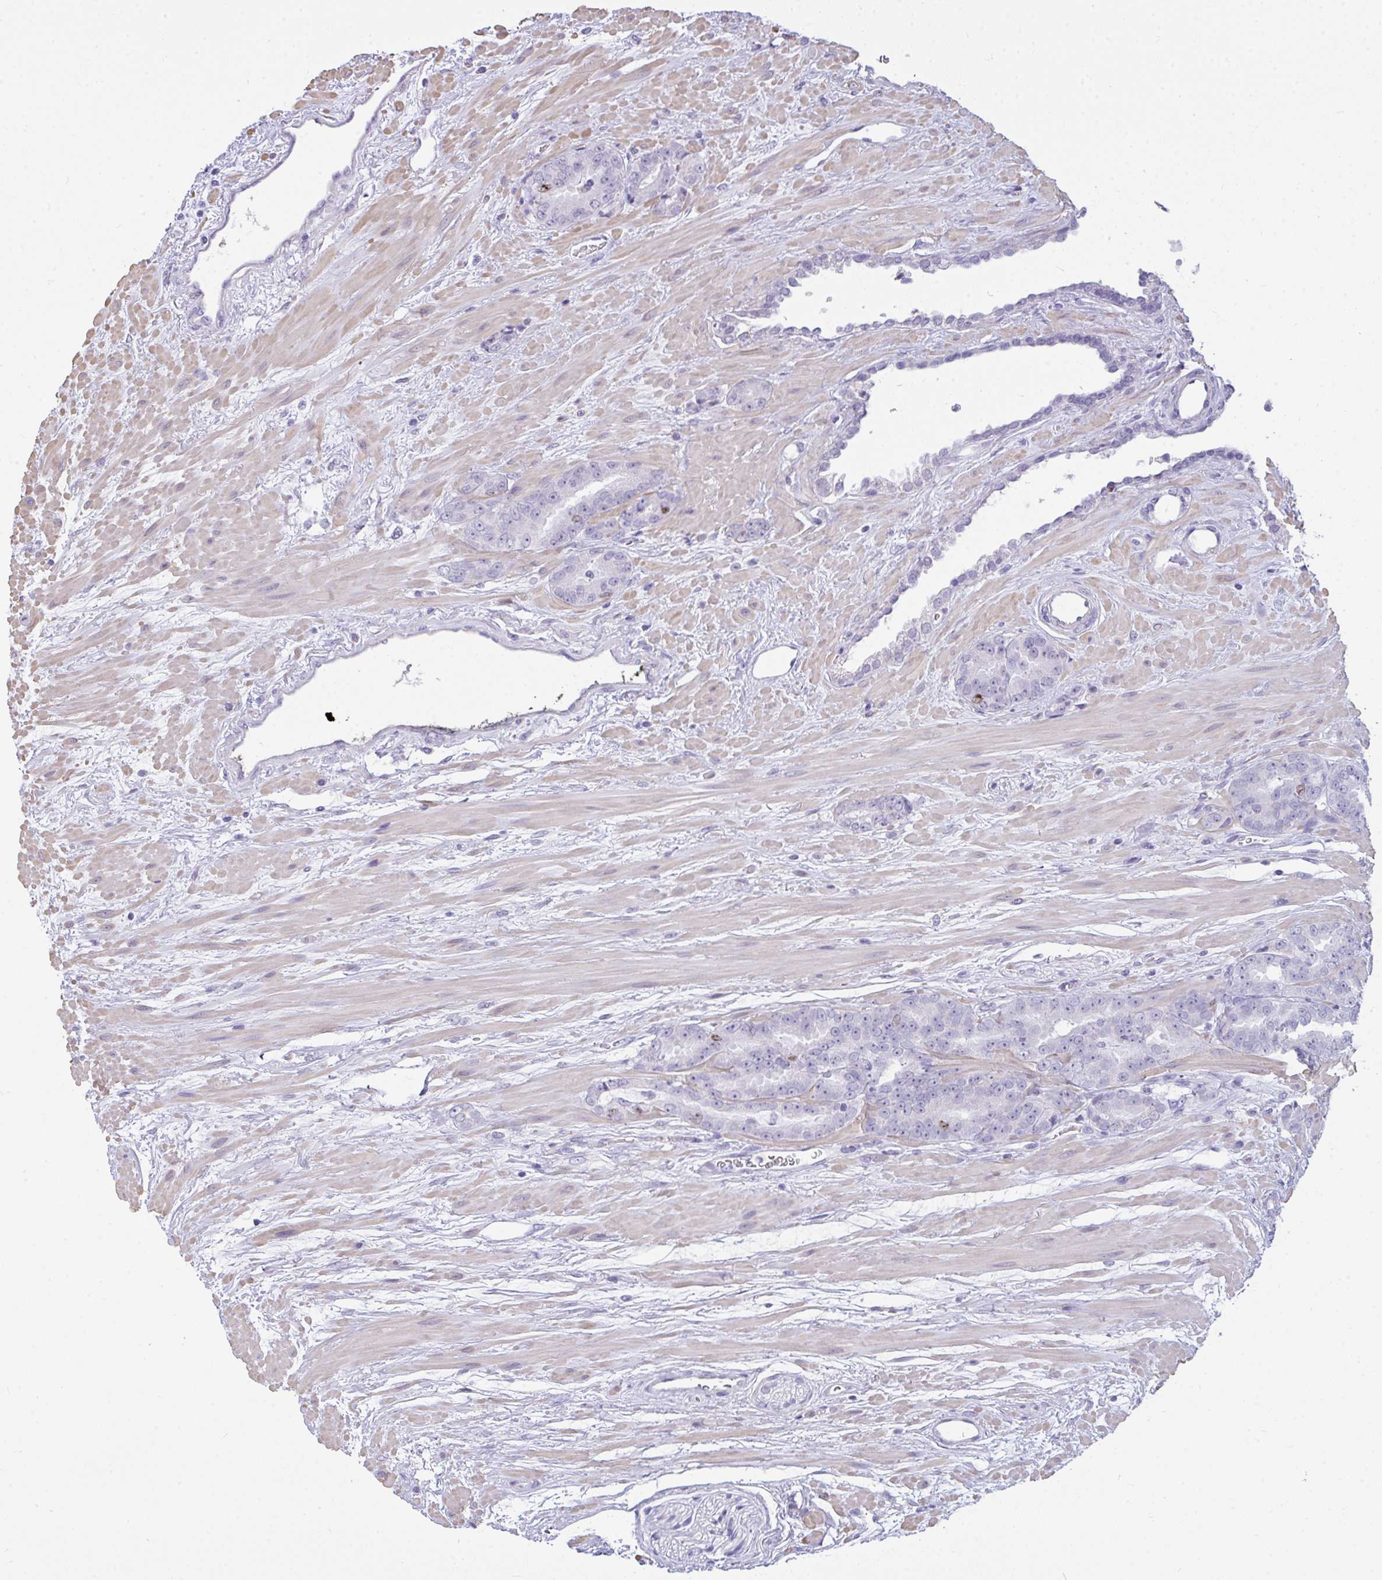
{"staining": {"intensity": "negative", "quantity": "none", "location": "none"}, "tissue": "prostate cancer", "cell_type": "Tumor cells", "image_type": "cancer", "snomed": [{"axis": "morphology", "description": "Adenocarcinoma, High grade"}, {"axis": "topography", "description": "Prostate"}], "caption": "DAB (3,3'-diaminobenzidine) immunohistochemical staining of prostate cancer shows no significant positivity in tumor cells.", "gene": "SUZ12", "patient": {"sex": "male", "age": 72}}